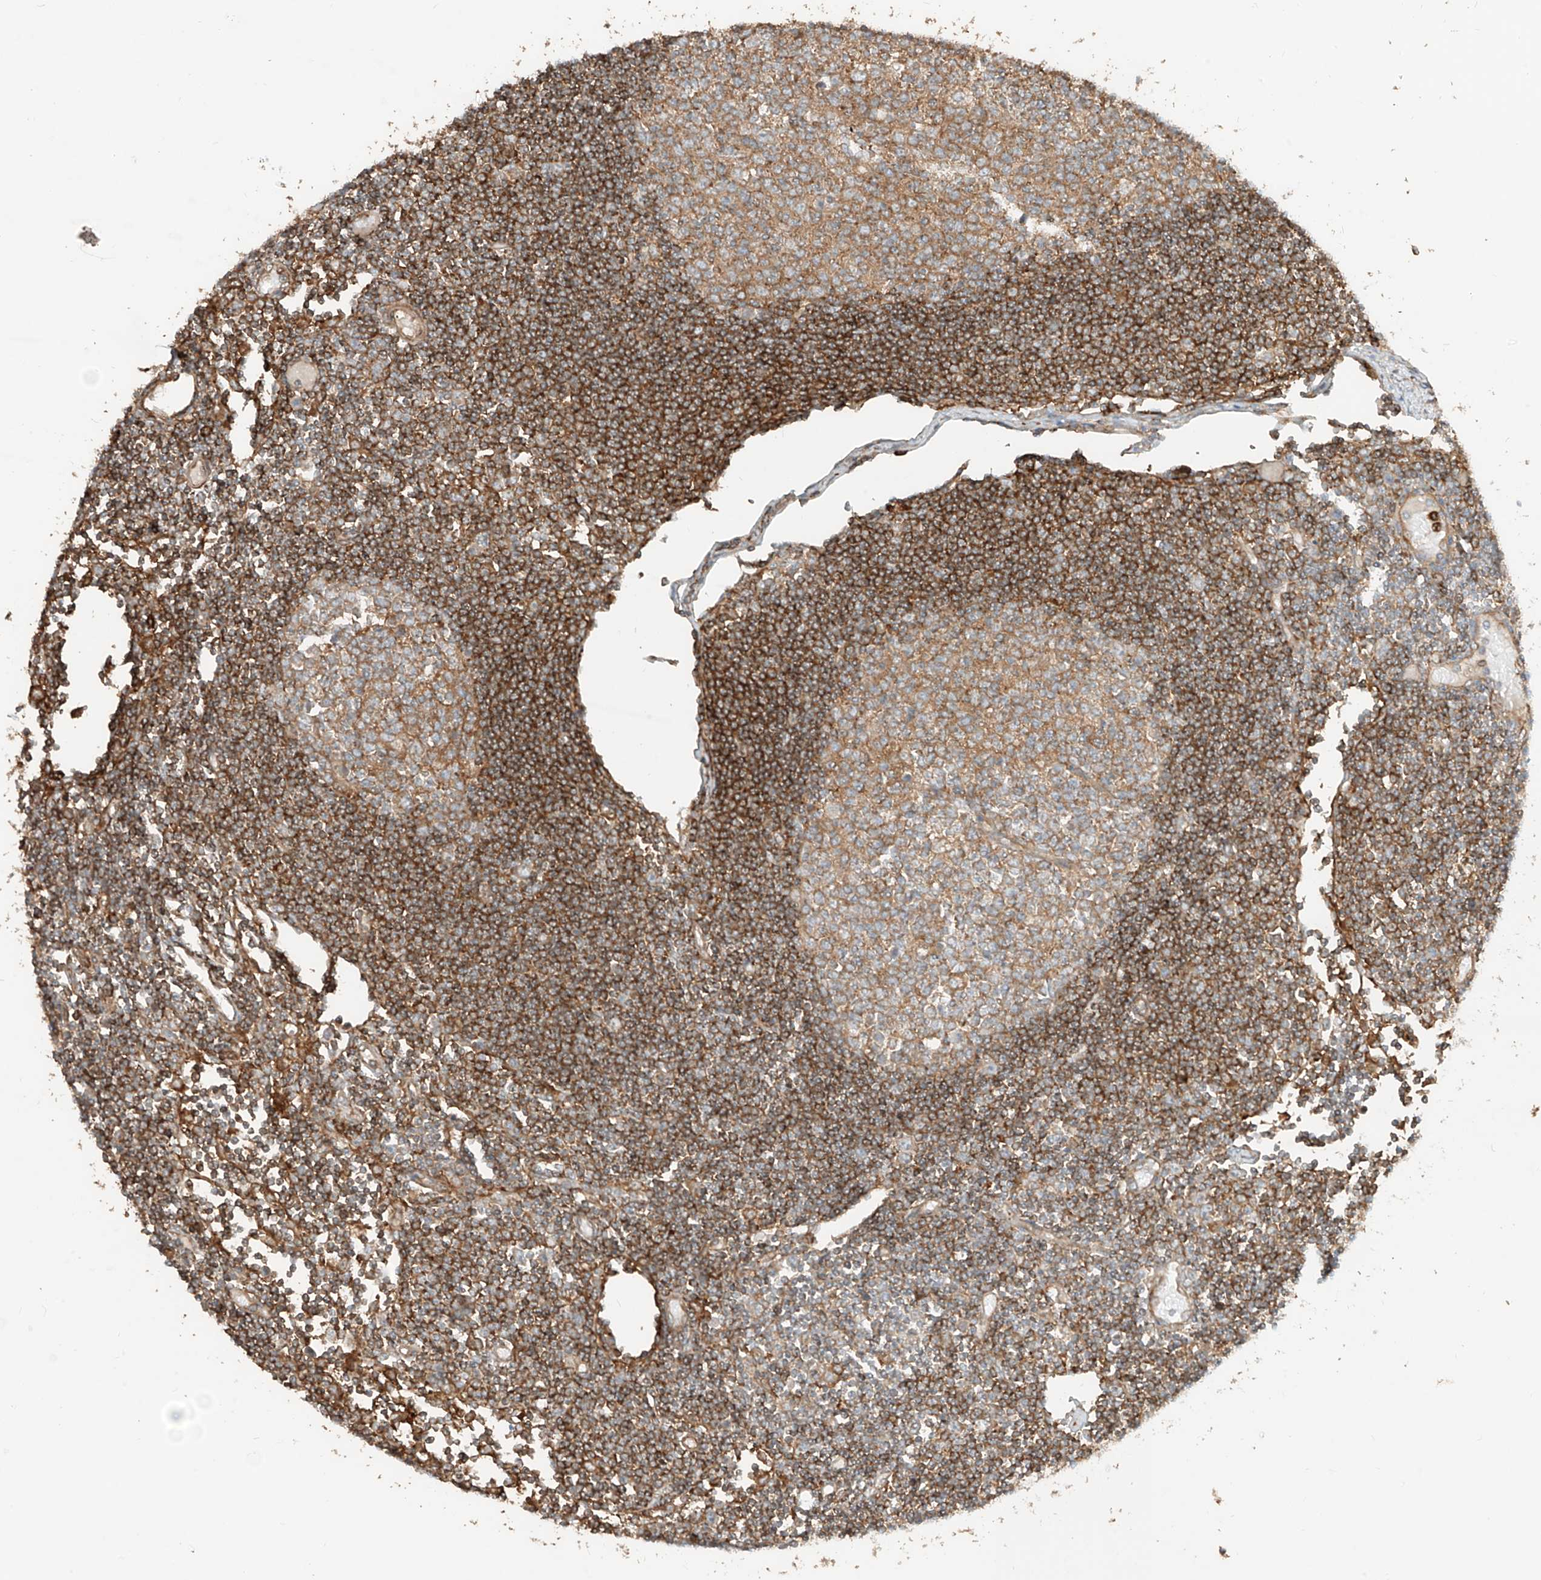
{"staining": {"intensity": "moderate", "quantity": ">75%", "location": "cytoplasmic/membranous"}, "tissue": "lymph node", "cell_type": "Germinal center cells", "image_type": "normal", "snomed": [{"axis": "morphology", "description": "Normal tissue, NOS"}, {"axis": "topography", "description": "Lymph node"}], "caption": "DAB immunohistochemical staining of unremarkable lymph node displays moderate cytoplasmic/membranous protein staining in about >75% of germinal center cells. Nuclei are stained in blue.", "gene": "CCDC115", "patient": {"sex": "female", "age": 11}}